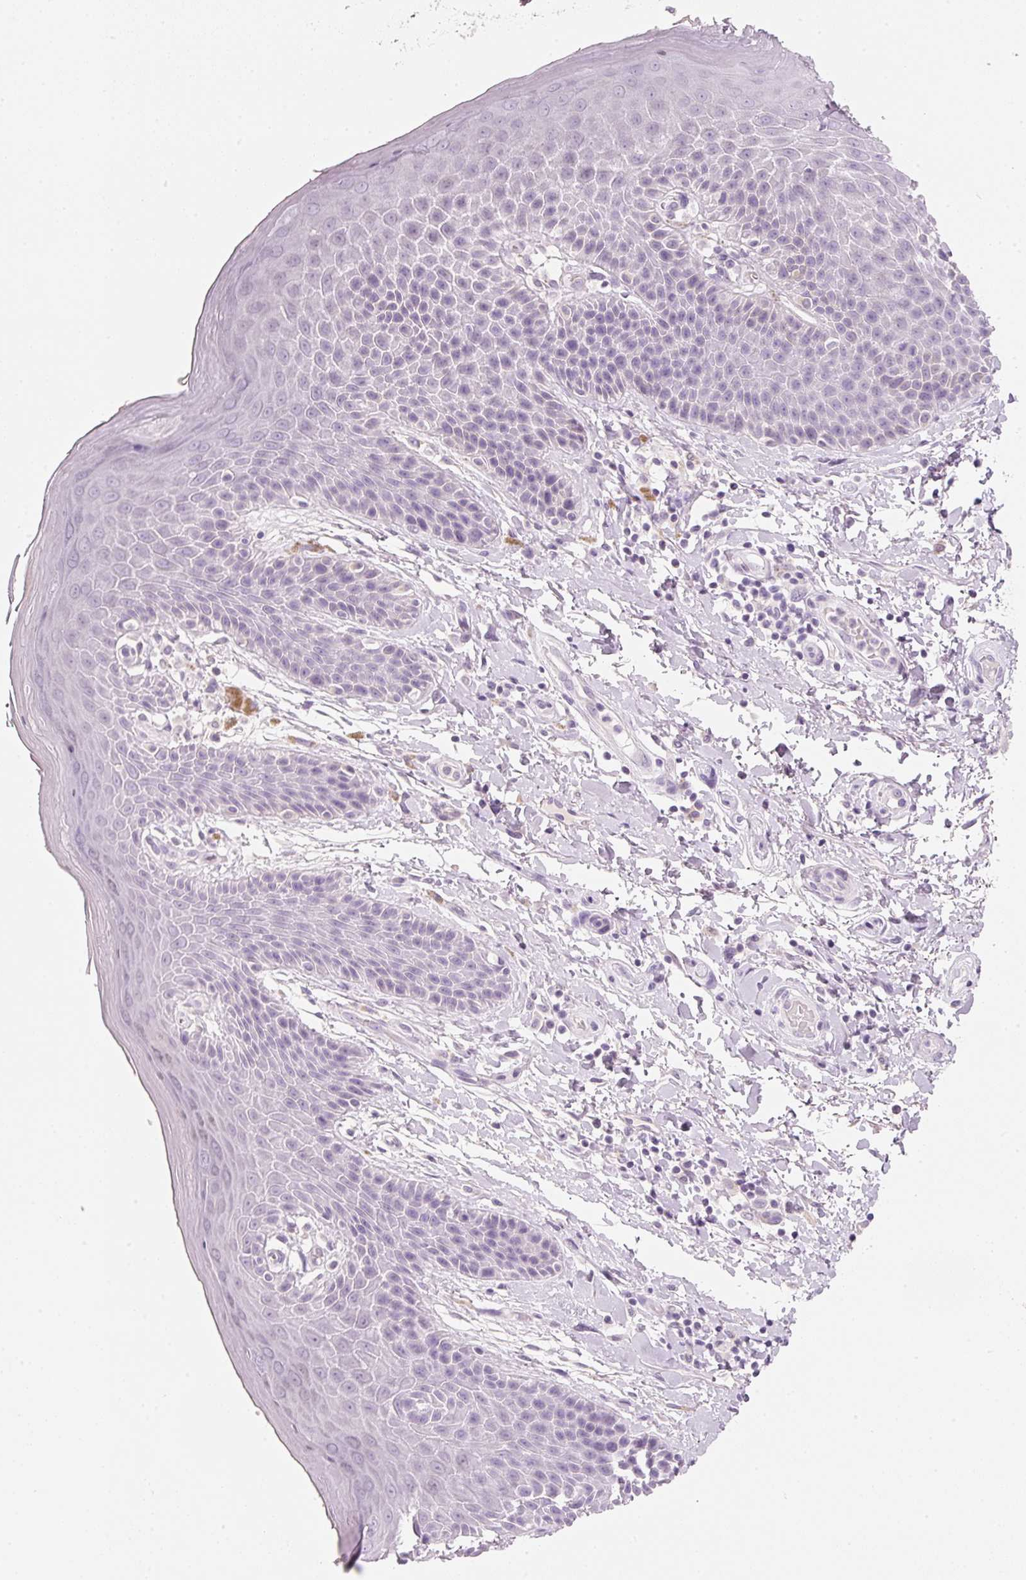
{"staining": {"intensity": "weak", "quantity": "<25%", "location": "cytoplasmic/membranous"}, "tissue": "skin", "cell_type": "Epidermal cells", "image_type": "normal", "snomed": [{"axis": "morphology", "description": "Normal tissue, NOS"}, {"axis": "topography", "description": "Peripheral nerve tissue"}], "caption": "DAB immunohistochemical staining of normal human skin demonstrates no significant positivity in epidermal cells. (Brightfield microscopy of DAB (3,3'-diaminobenzidine) IHC at high magnification).", "gene": "ENSG00000206549", "patient": {"sex": "male", "age": 51}}